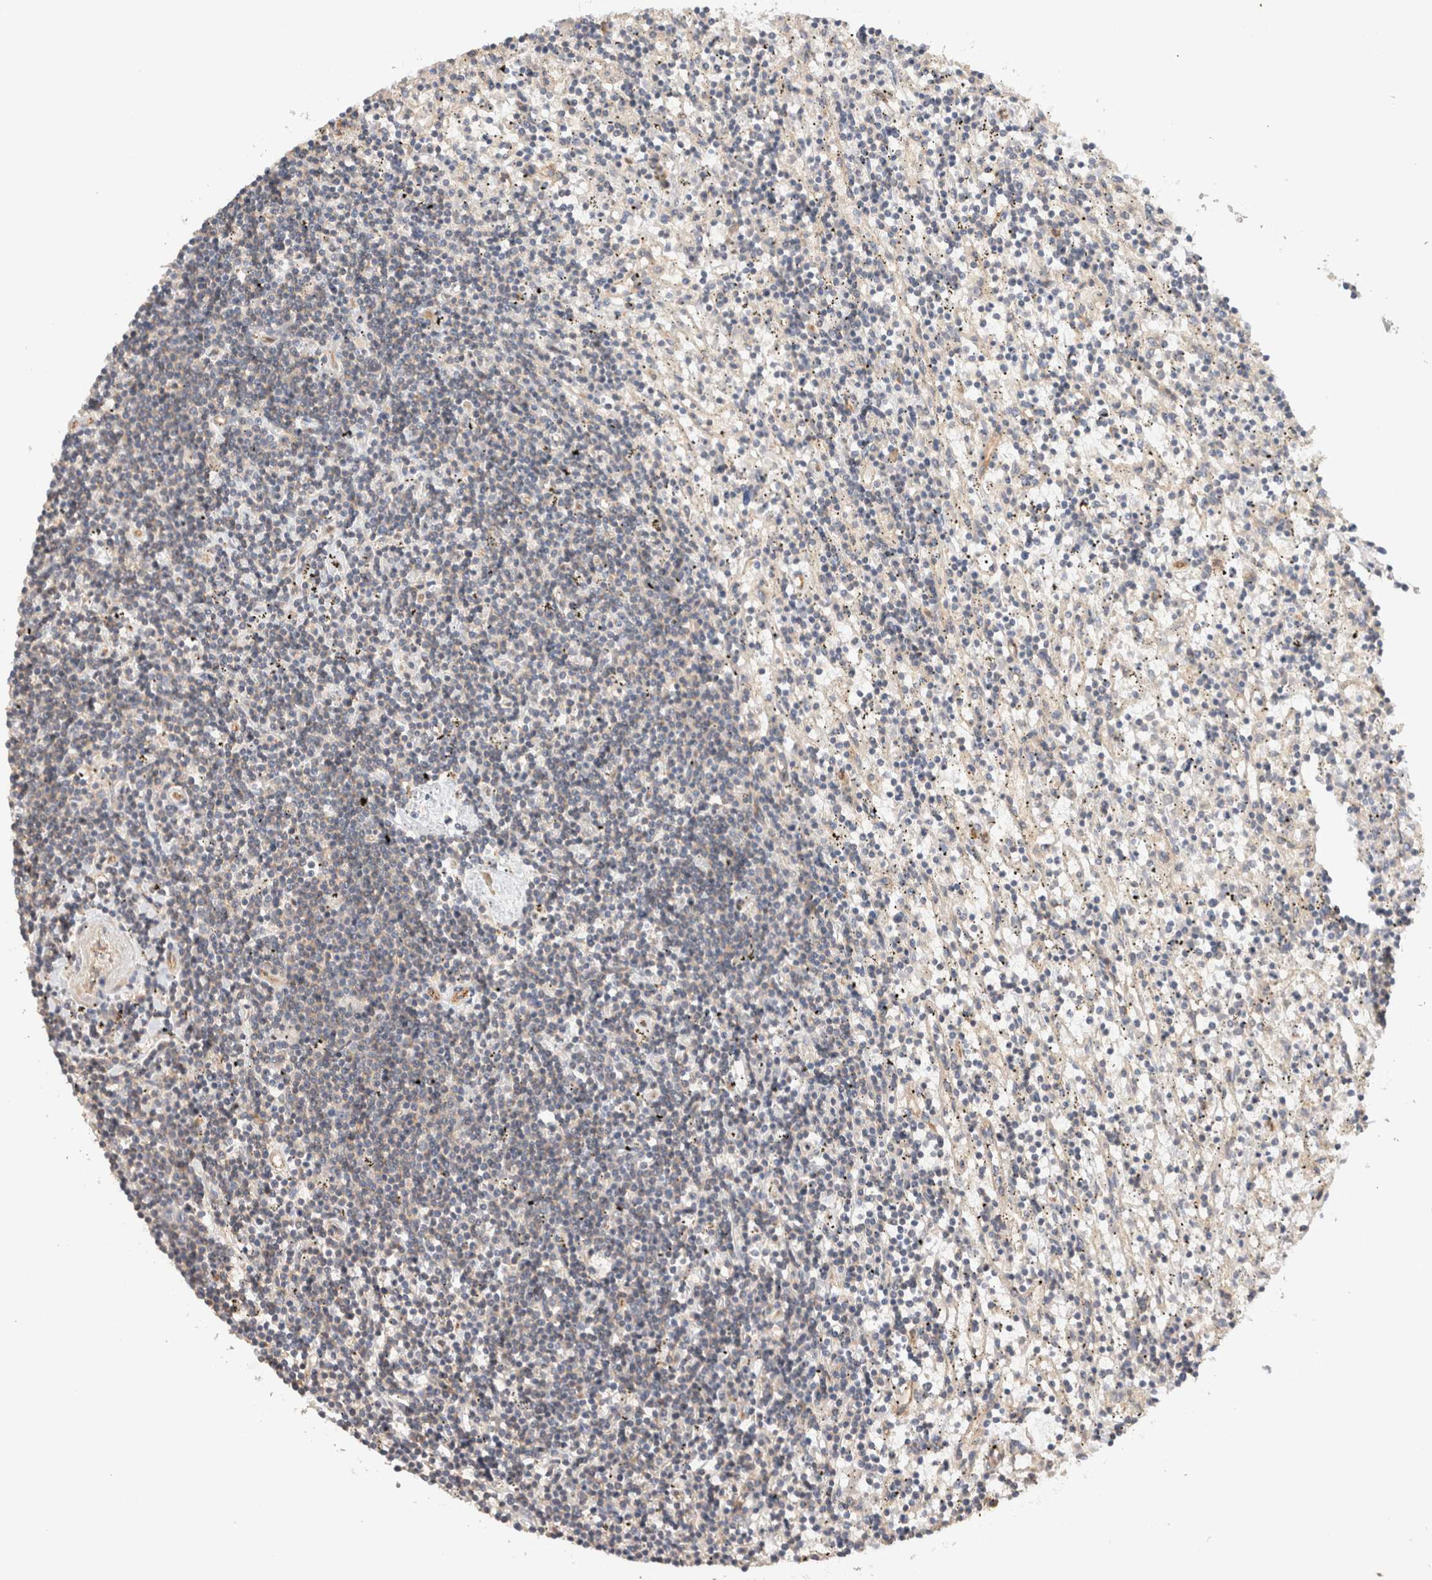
{"staining": {"intensity": "negative", "quantity": "none", "location": "none"}, "tissue": "lymphoma", "cell_type": "Tumor cells", "image_type": "cancer", "snomed": [{"axis": "morphology", "description": "Malignant lymphoma, non-Hodgkin's type, Low grade"}, {"axis": "topography", "description": "Spleen"}], "caption": "The photomicrograph shows no staining of tumor cells in lymphoma.", "gene": "B3GNTL1", "patient": {"sex": "male", "age": 76}}